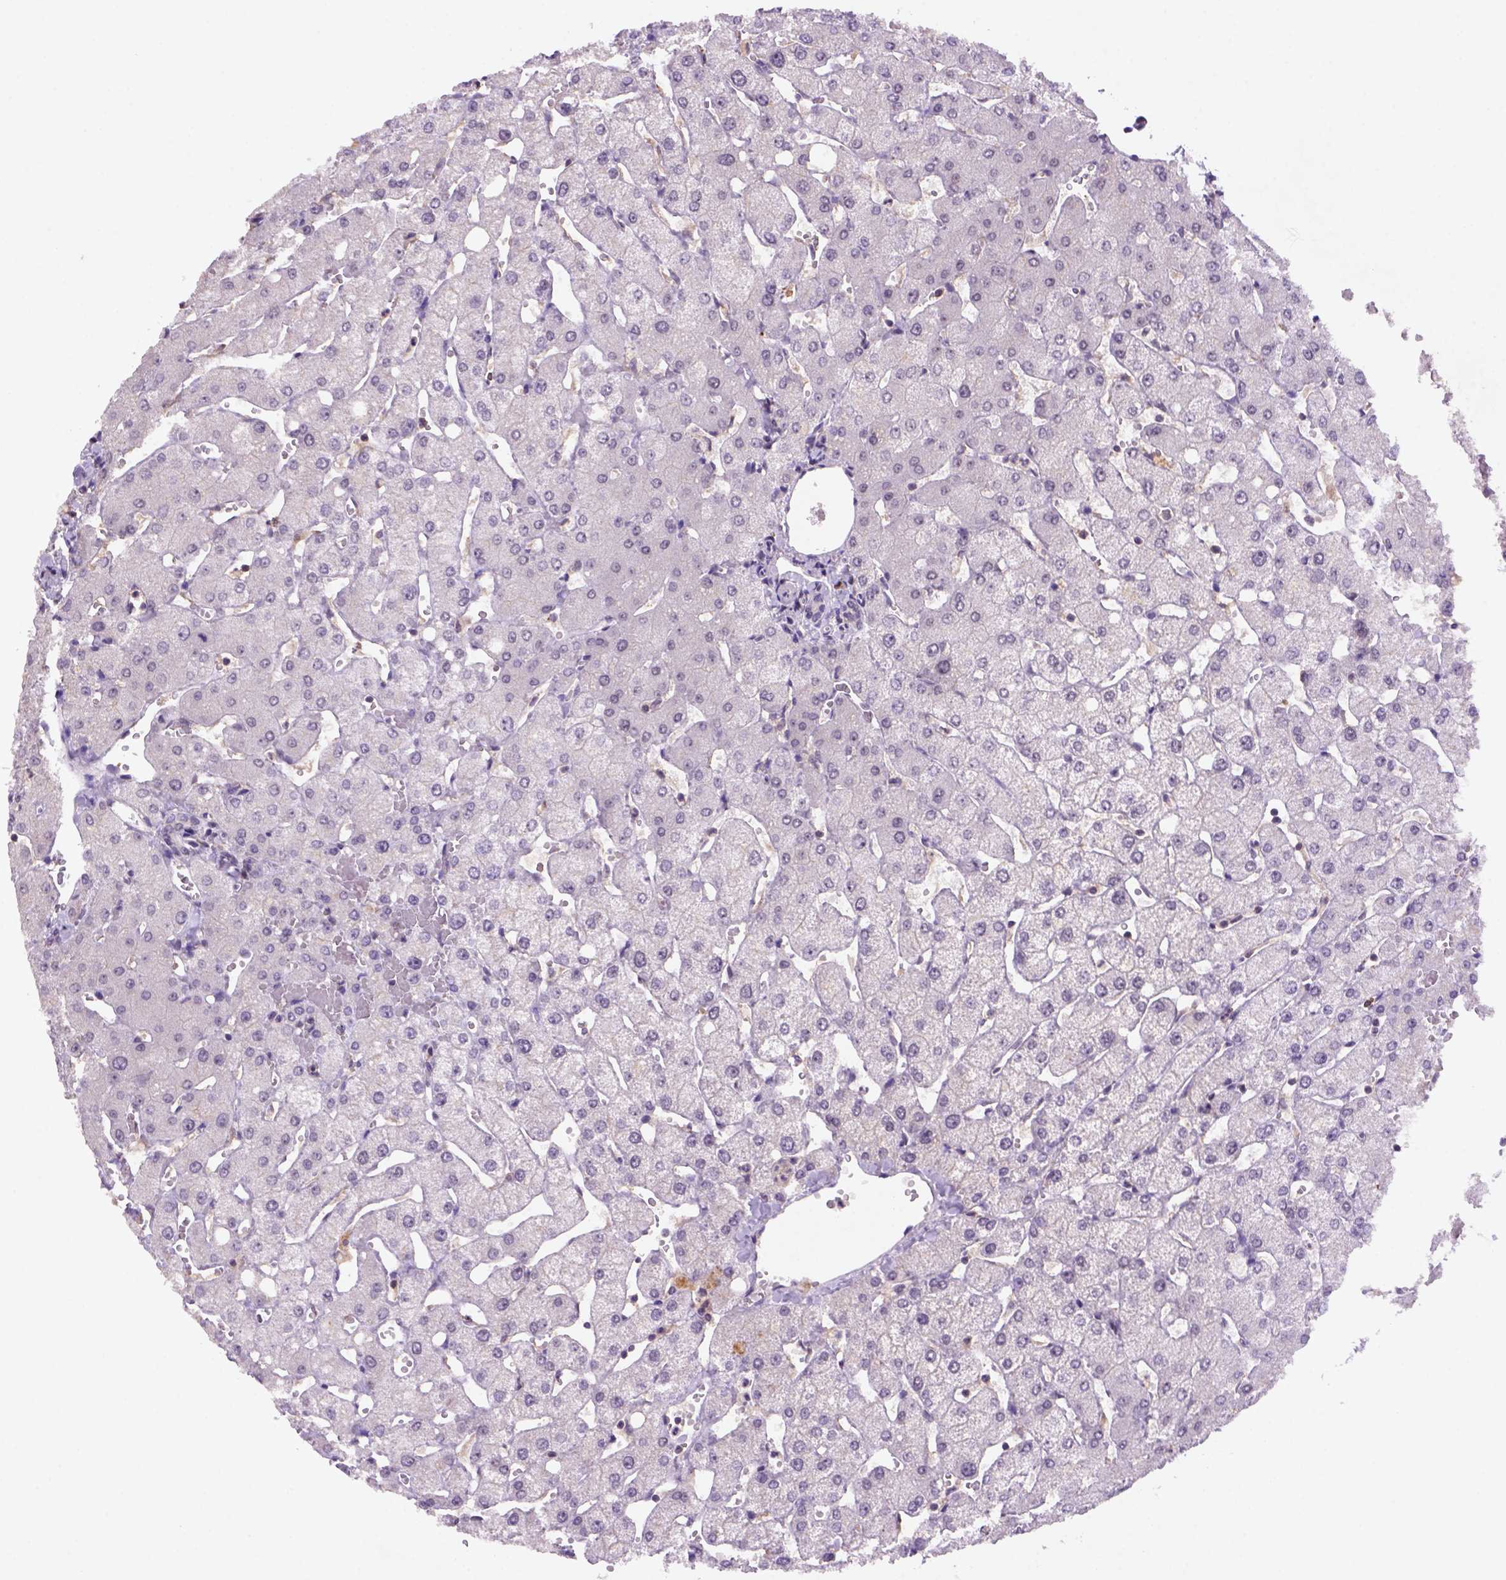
{"staining": {"intensity": "negative", "quantity": "none", "location": "none"}, "tissue": "liver", "cell_type": "Cholangiocytes", "image_type": "normal", "snomed": [{"axis": "morphology", "description": "Normal tissue, NOS"}, {"axis": "topography", "description": "Liver"}], "caption": "Immunohistochemistry (IHC) micrograph of benign liver: liver stained with DAB exhibits no significant protein positivity in cholangiocytes. (Brightfield microscopy of DAB (3,3'-diaminobenzidine) IHC at high magnification).", "gene": "SCML4", "patient": {"sex": "female", "age": 54}}